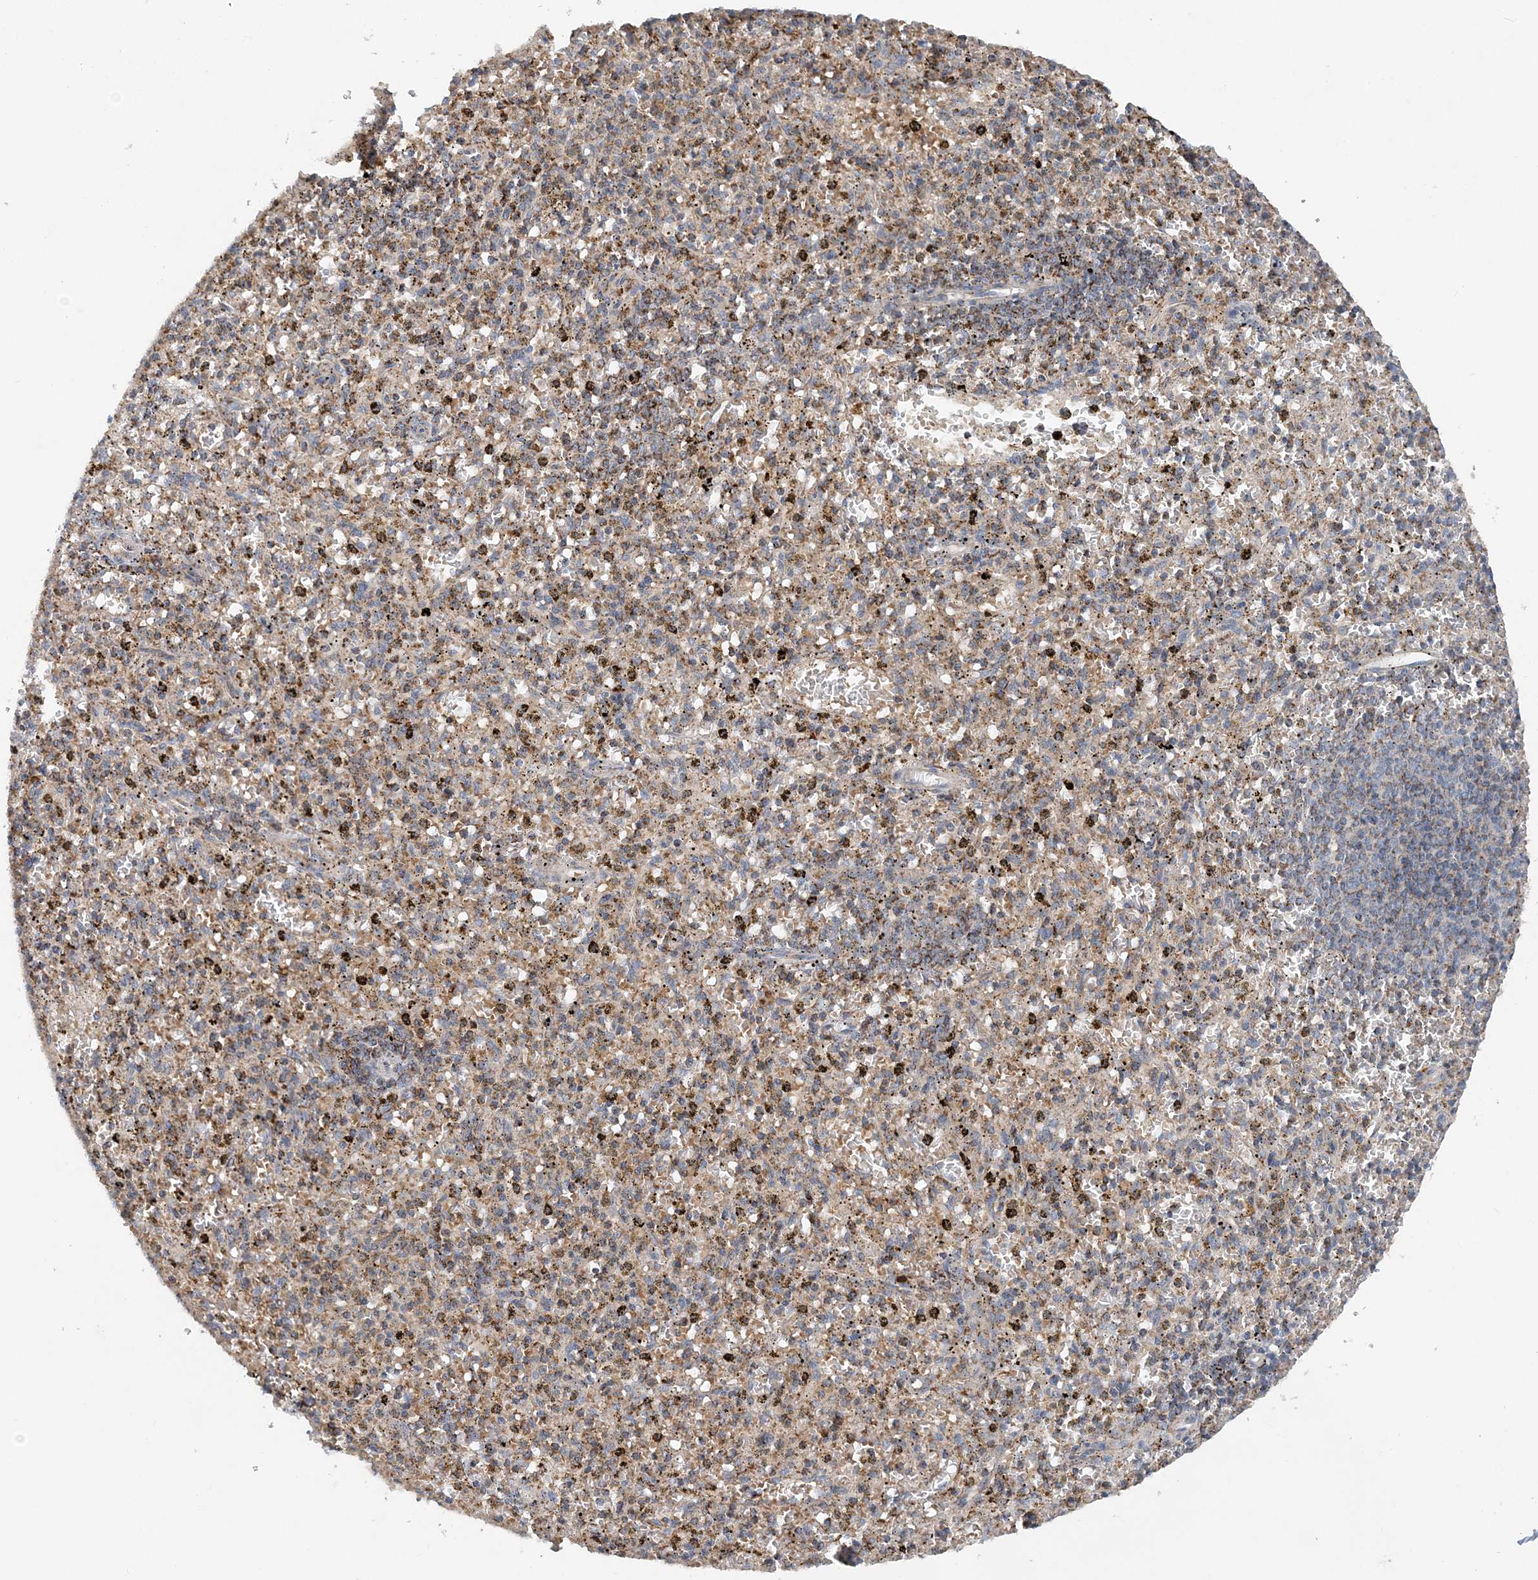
{"staining": {"intensity": "weak", "quantity": "<25%", "location": "cytoplasmic/membranous"}, "tissue": "spleen", "cell_type": "Cells in red pulp", "image_type": "normal", "snomed": [{"axis": "morphology", "description": "Normal tissue, NOS"}, {"axis": "topography", "description": "Spleen"}], "caption": "This is a image of immunohistochemistry staining of unremarkable spleen, which shows no expression in cells in red pulp.", "gene": "SPRY2", "patient": {"sex": "male", "age": 72}}